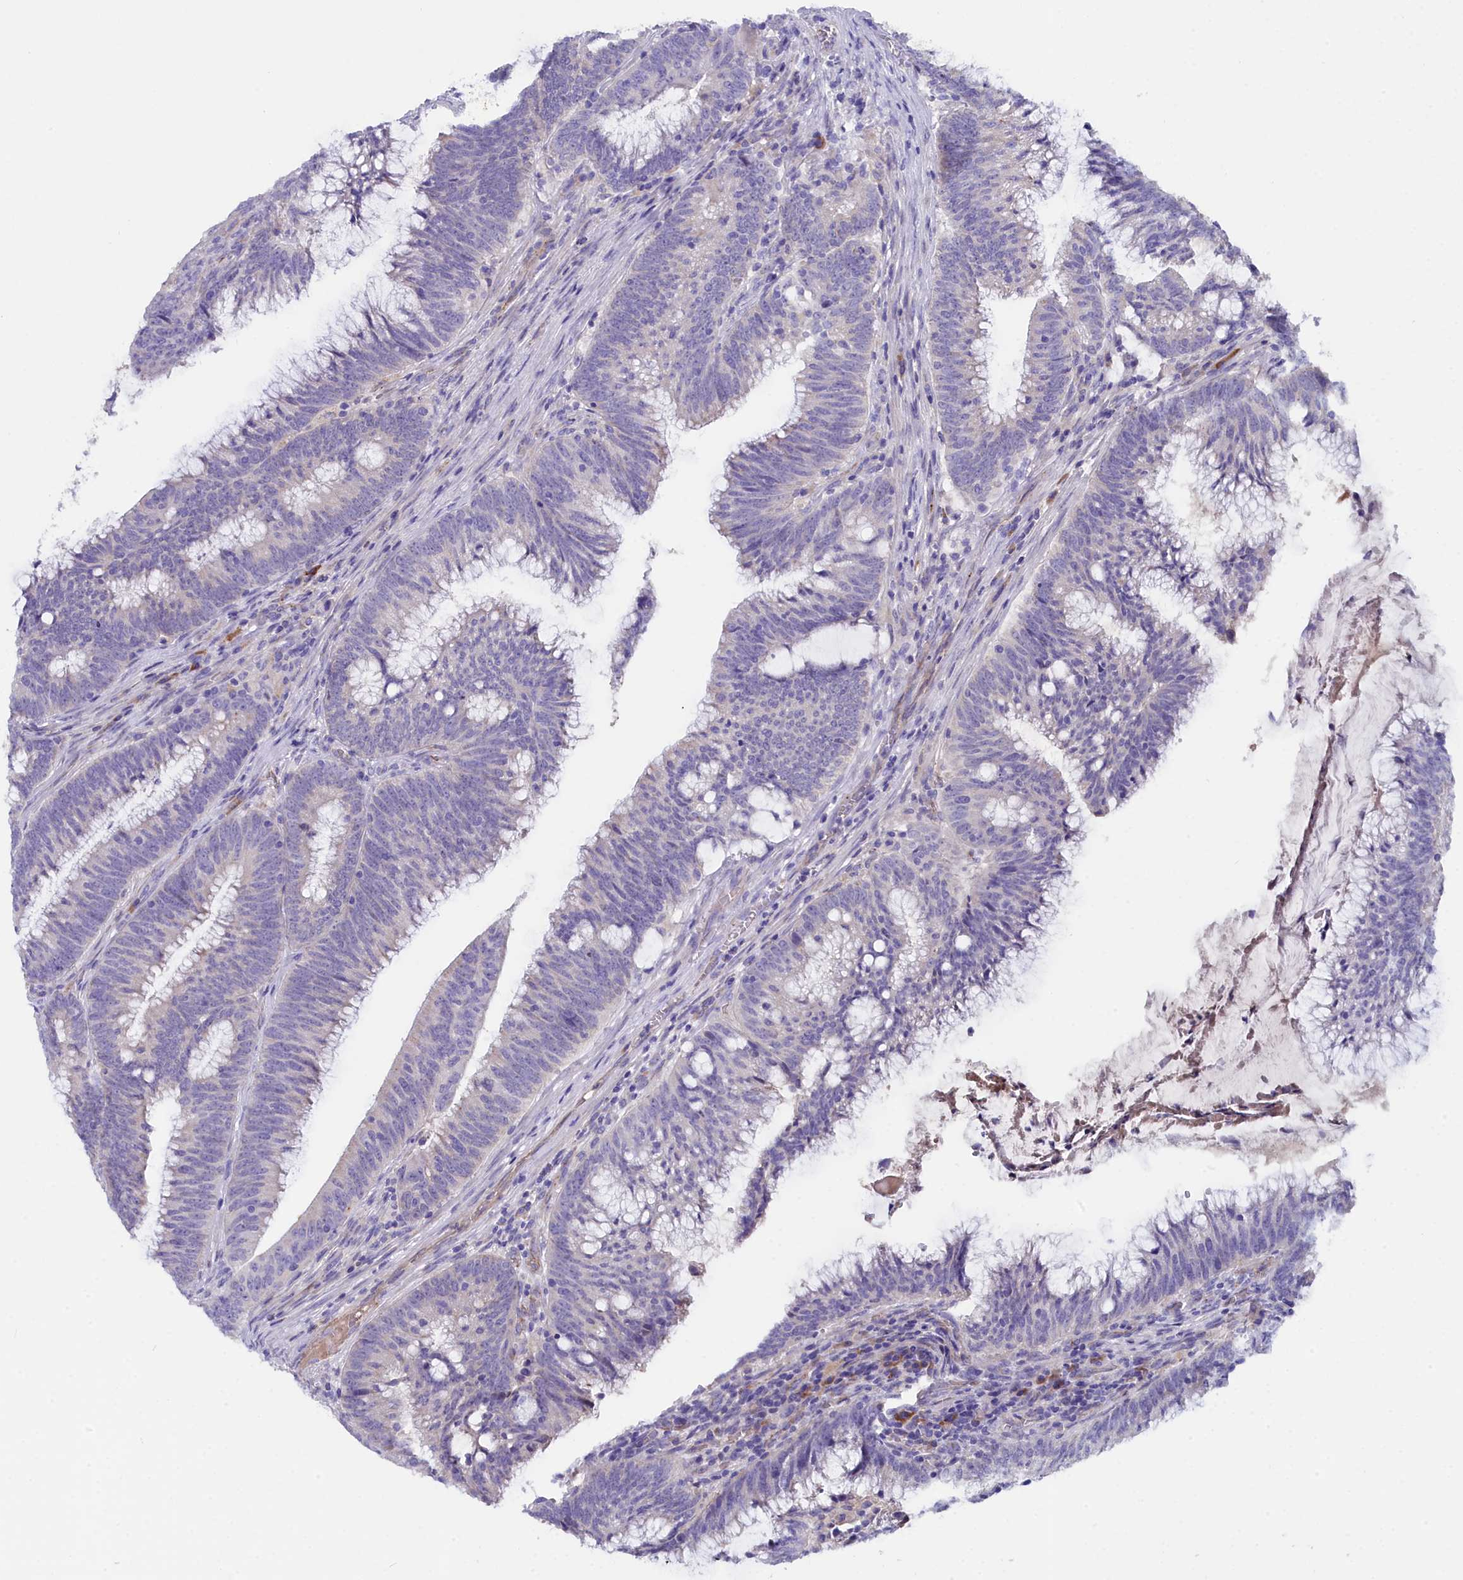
{"staining": {"intensity": "negative", "quantity": "none", "location": "none"}, "tissue": "colorectal cancer", "cell_type": "Tumor cells", "image_type": "cancer", "snomed": [{"axis": "morphology", "description": "Adenocarcinoma, NOS"}, {"axis": "topography", "description": "Rectum"}], "caption": "This is a photomicrograph of IHC staining of colorectal cancer (adenocarcinoma), which shows no staining in tumor cells.", "gene": "SLC49A3", "patient": {"sex": "female", "age": 77}}